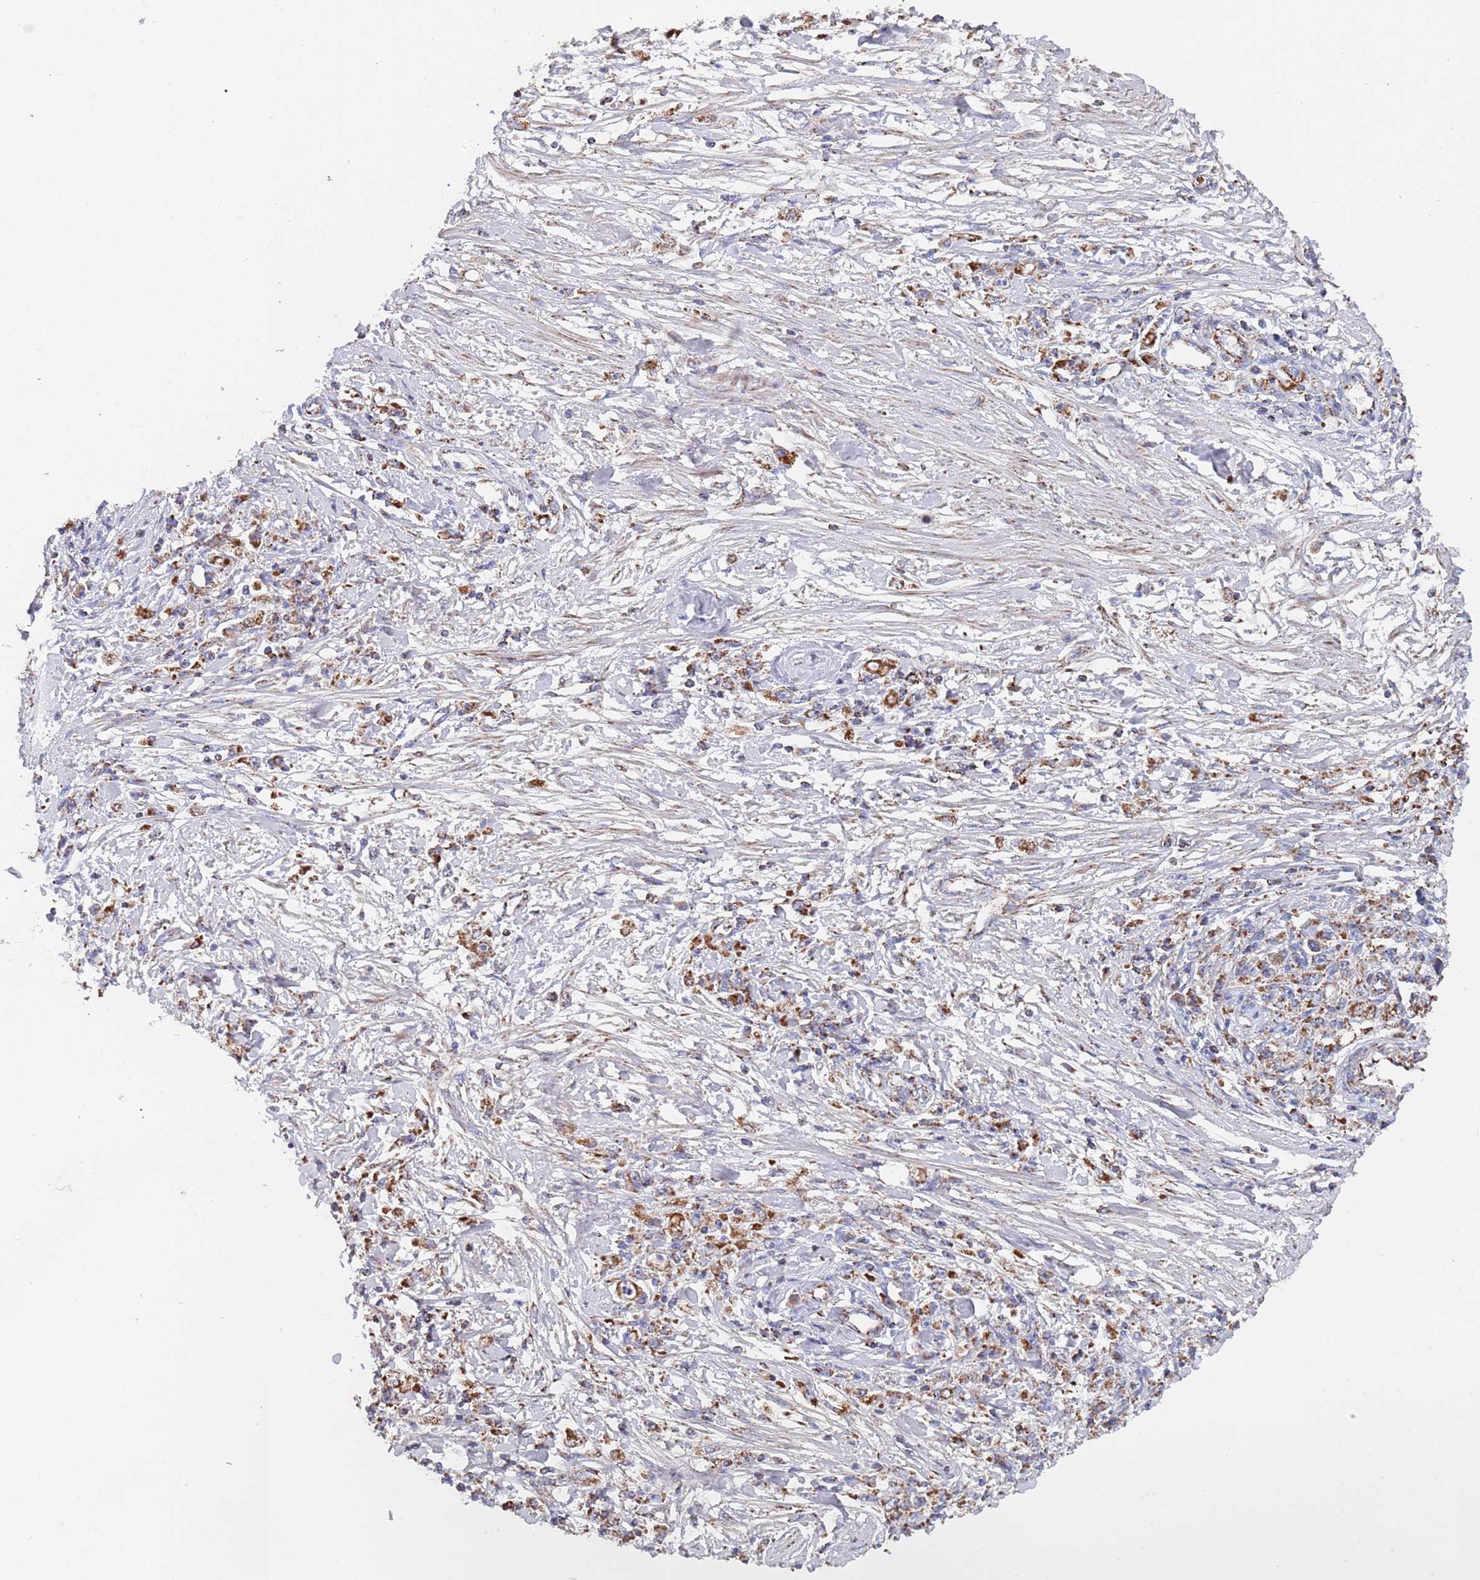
{"staining": {"intensity": "moderate", "quantity": "<25%", "location": "cytoplasmic/membranous"}, "tissue": "stomach cancer", "cell_type": "Tumor cells", "image_type": "cancer", "snomed": [{"axis": "morphology", "description": "Adenocarcinoma, NOS"}, {"axis": "topography", "description": "Stomach"}], "caption": "A micrograph of stomach cancer stained for a protein demonstrates moderate cytoplasmic/membranous brown staining in tumor cells. The staining is performed using DAB brown chromogen to label protein expression. The nuclei are counter-stained blue using hematoxylin.", "gene": "PGP", "patient": {"sex": "female", "age": 59}}